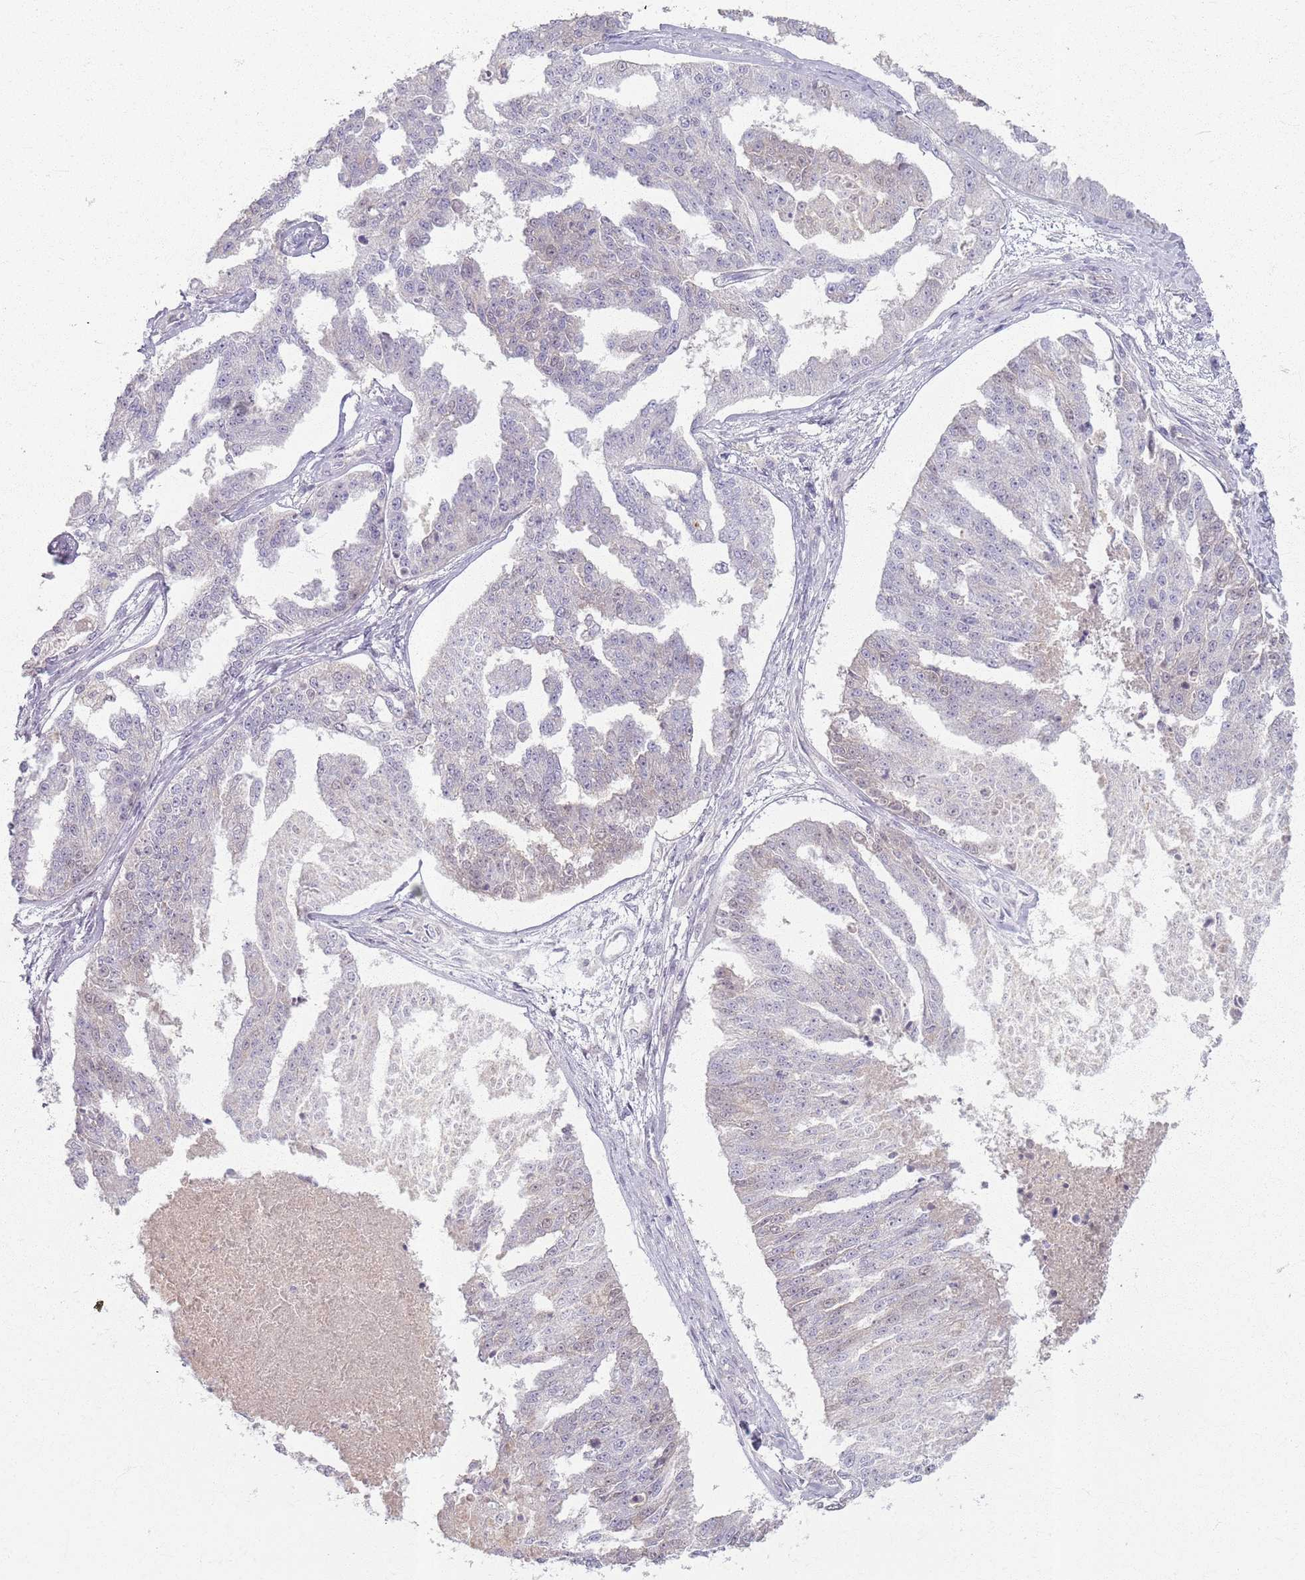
{"staining": {"intensity": "negative", "quantity": "none", "location": "none"}, "tissue": "ovarian cancer", "cell_type": "Tumor cells", "image_type": "cancer", "snomed": [{"axis": "morphology", "description": "Cystadenocarcinoma, serous, NOS"}, {"axis": "topography", "description": "Ovary"}], "caption": "Immunohistochemistry (IHC) image of human ovarian cancer (serous cystadenocarcinoma) stained for a protein (brown), which reveals no expression in tumor cells. (Brightfield microscopy of DAB IHC at high magnification).", "gene": "CRIPT", "patient": {"sex": "female", "age": 58}}